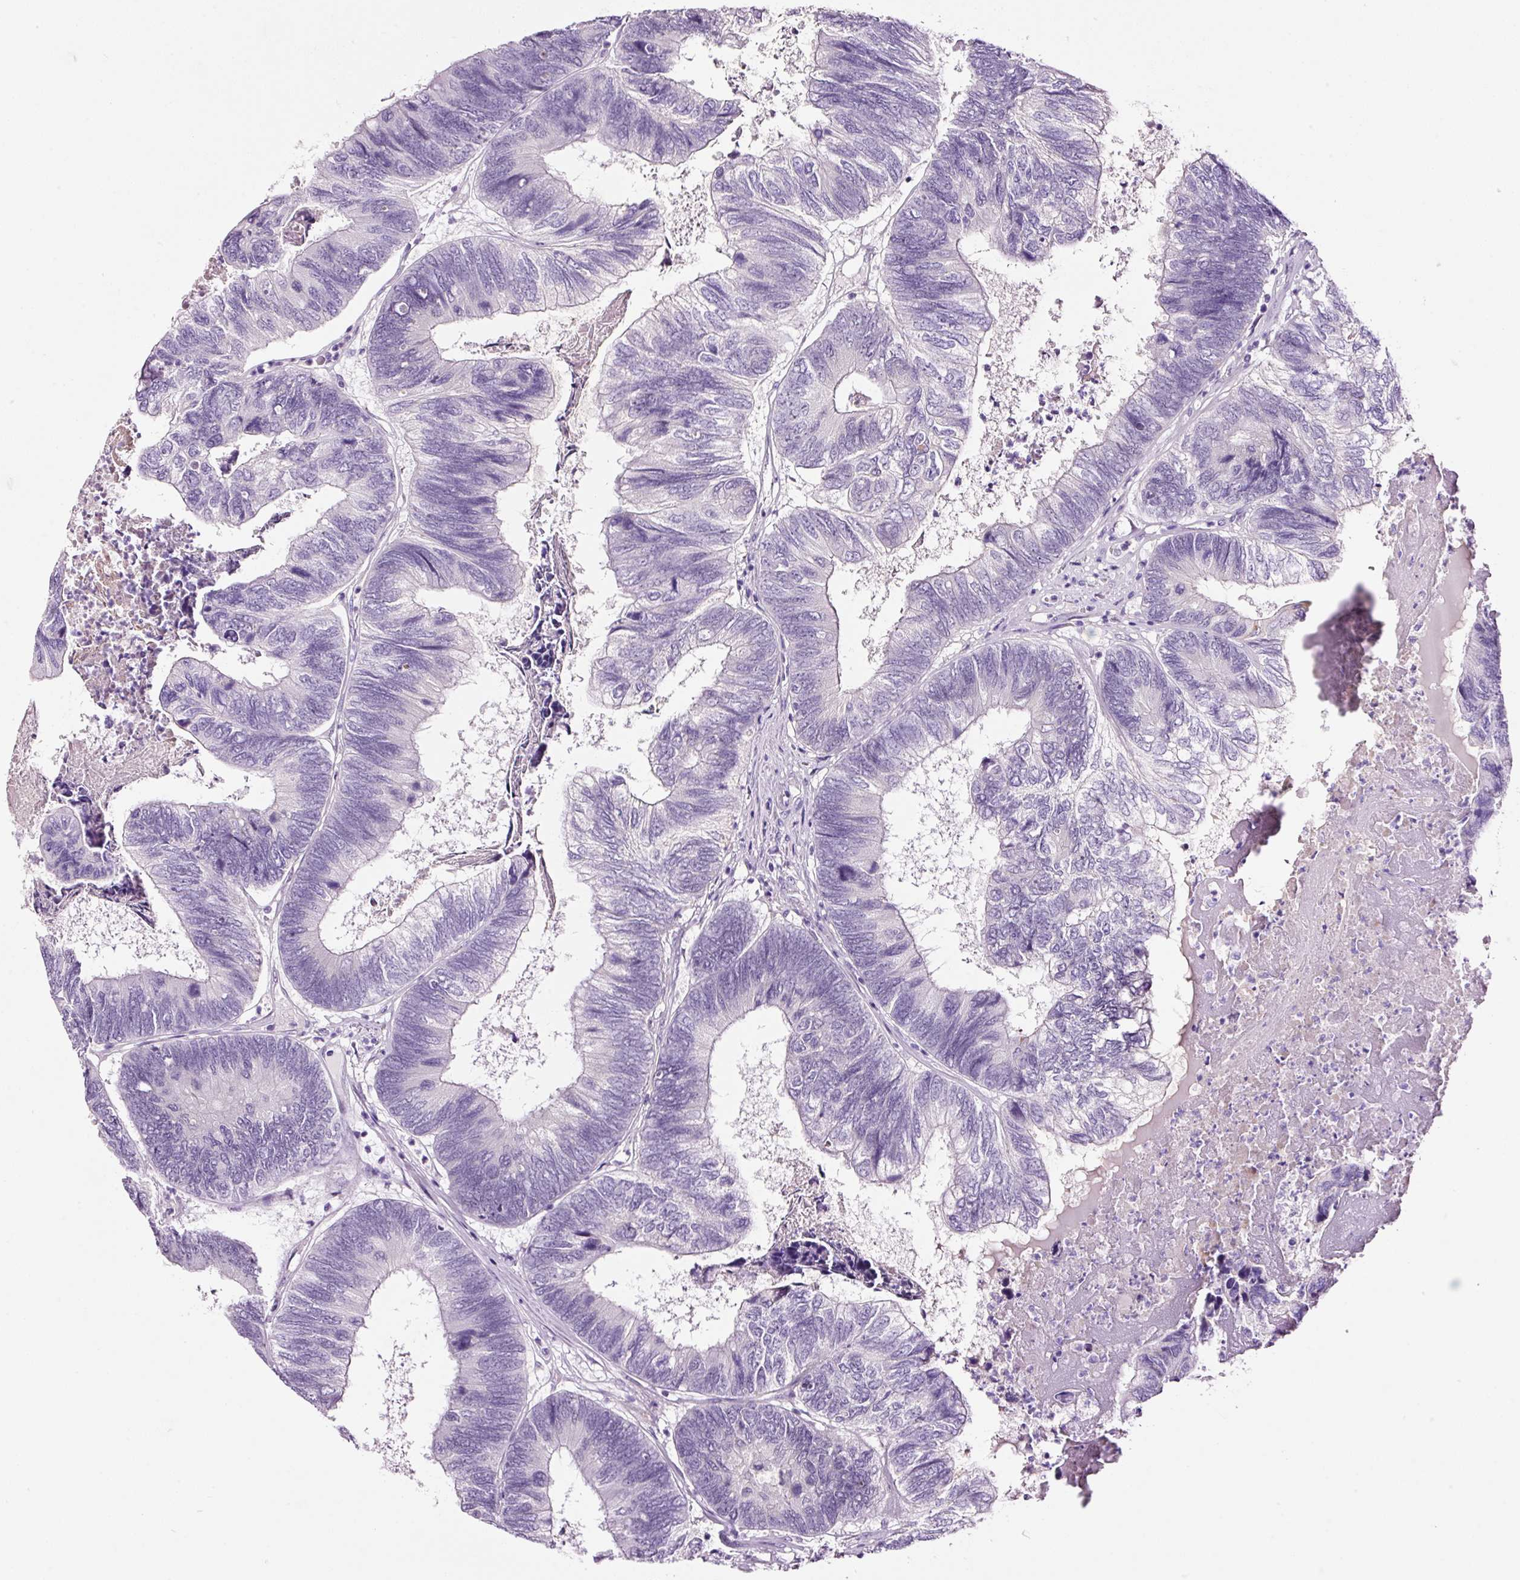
{"staining": {"intensity": "negative", "quantity": "none", "location": "none"}, "tissue": "colorectal cancer", "cell_type": "Tumor cells", "image_type": "cancer", "snomed": [{"axis": "morphology", "description": "Adenocarcinoma, NOS"}, {"axis": "topography", "description": "Colon"}], "caption": "Colorectal adenocarcinoma was stained to show a protein in brown. There is no significant staining in tumor cells. The staining is performed using DAB brown chromogen with nuclei counter-stained in using hematoxylin.", "gene": "RTF2", "patient": {"sex": "female", "age": 67}}